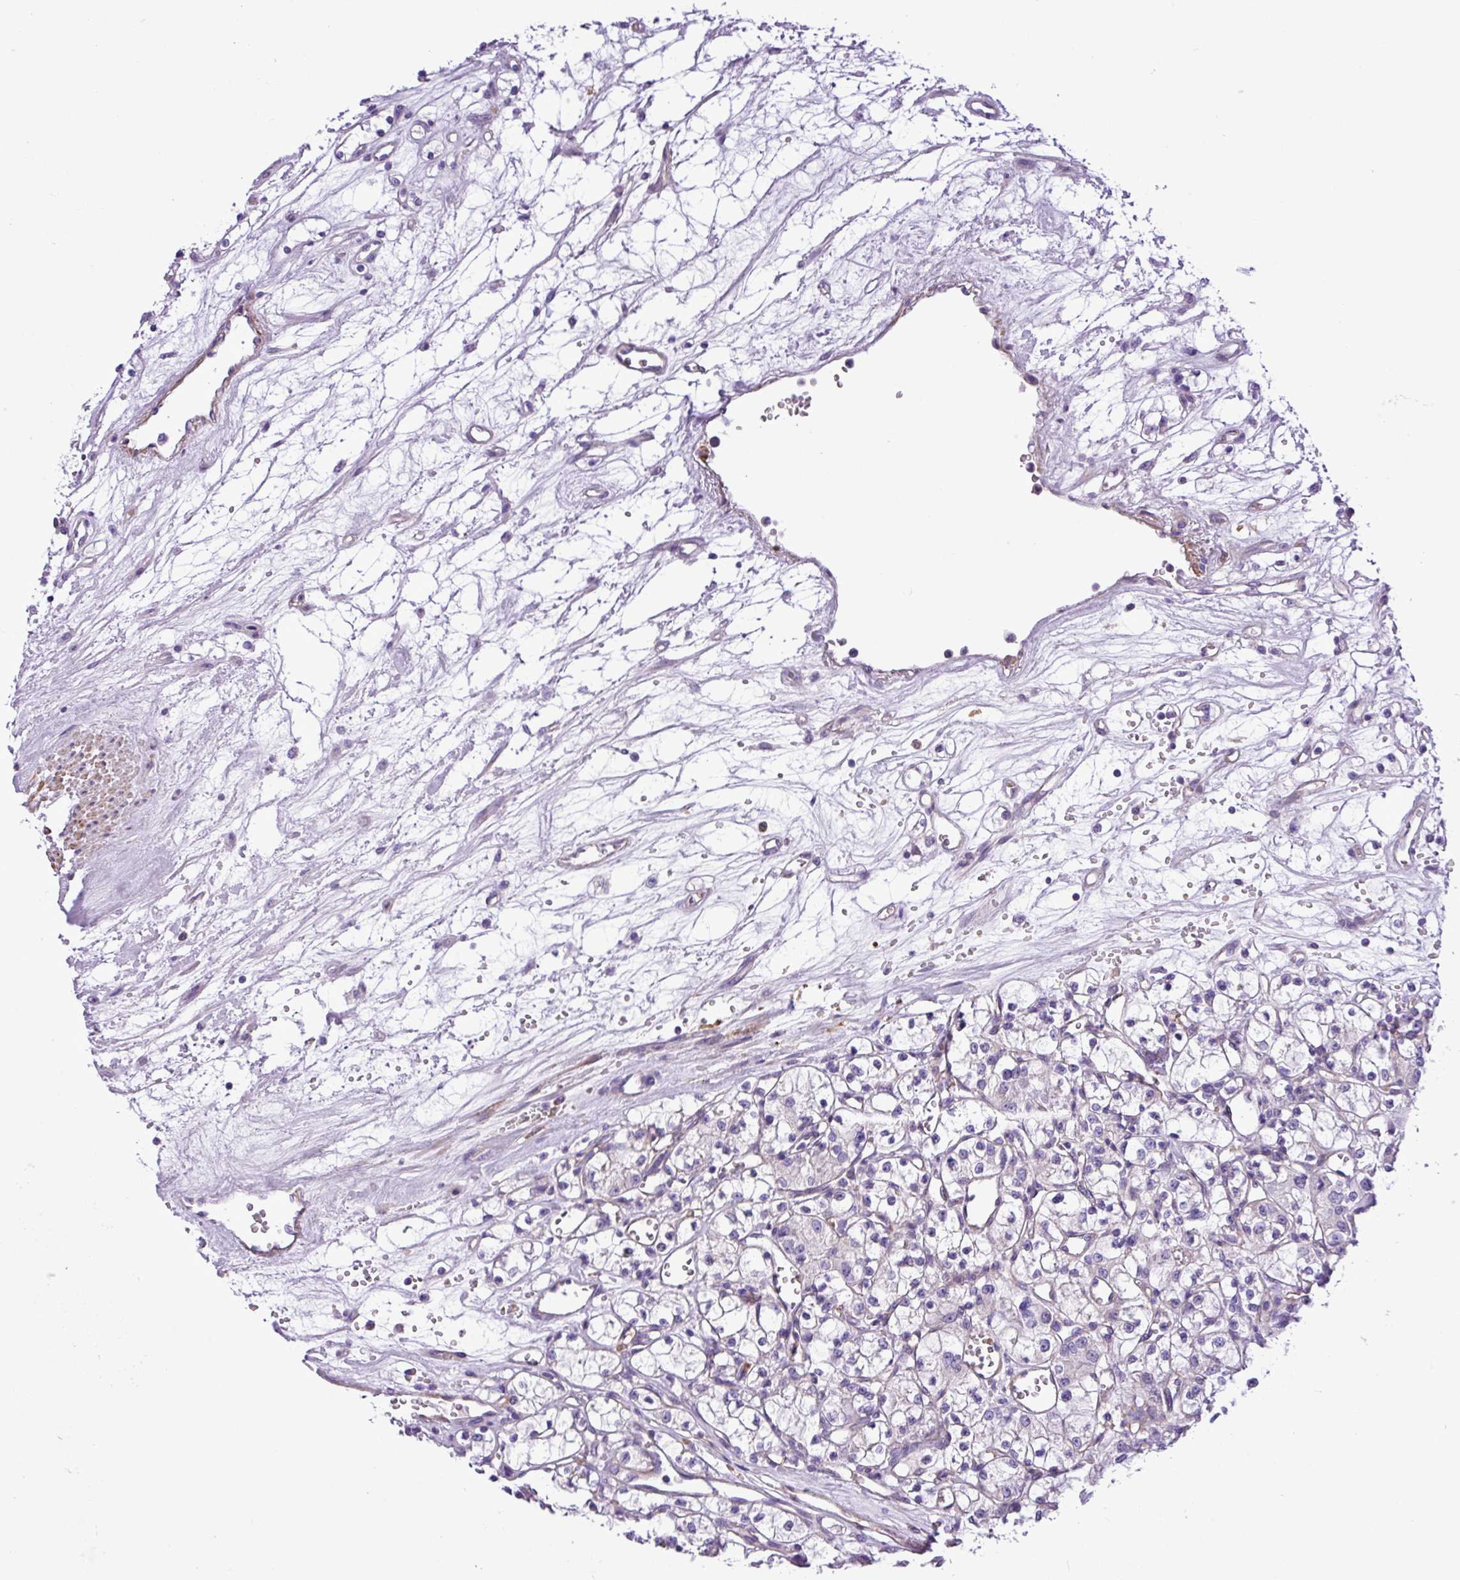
{"staining": {"intensity": "negative", "quantity": "none", "location": "none"}, "tissue": "renal cancer", "cell_type": "Tumor cells", "image_type": "cancer", "snomed": [{"axis": "morphology", "description": "Adenocarcinoma, NOS"}, {"axis": "topography", "description": "Kidney"}], "caption": "This is an immunohistochemistry photomicrograph of renal cancer (adenocarcinoma). There is no staining in tumor cells.", "gene": "C11orf91", "patient": {"sex": "female", "age": 59}}